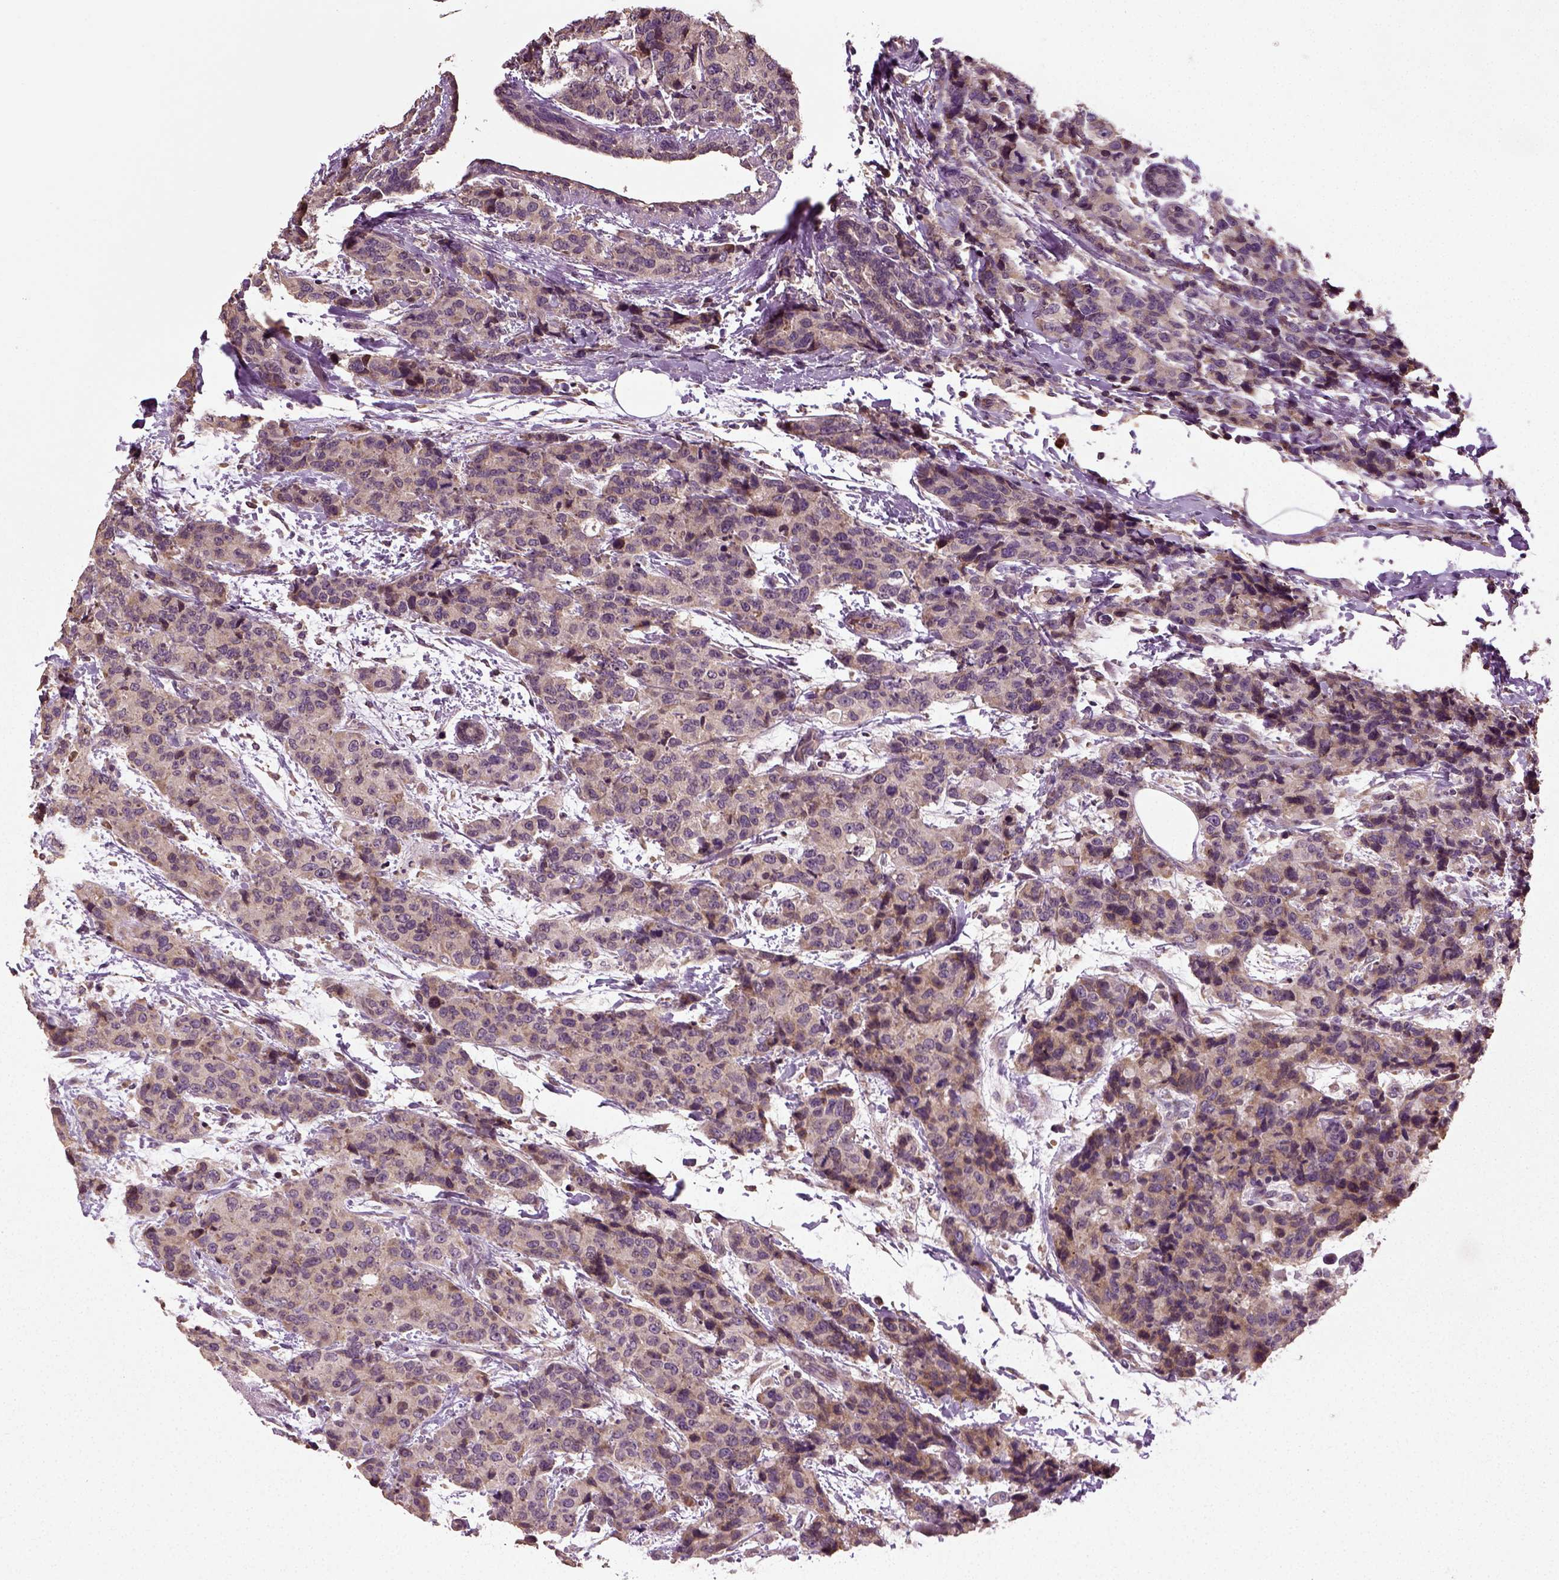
{"staining": {"intensity": "weak", "quantity": ">75%", "location": "cytoplasmic/membranous"}, "tissue": "breast cancer", "cell_type": "Tumor cells", "image_type": "cancer", "snomed": [{"axis": "morphology", "description": "Lobular carcinoma"}, {"axis": "topography", "description": "Breast"}], "caption": "Protein staining exhibits weak cytoplasmic/membranous staining in approximately >75% of tumor cells in breast cancer. (Brightfield microscopy of DAB IHC at high magnification).", "gene": "ERV3-1", "patient": {"sex": "female", "age": 59}}